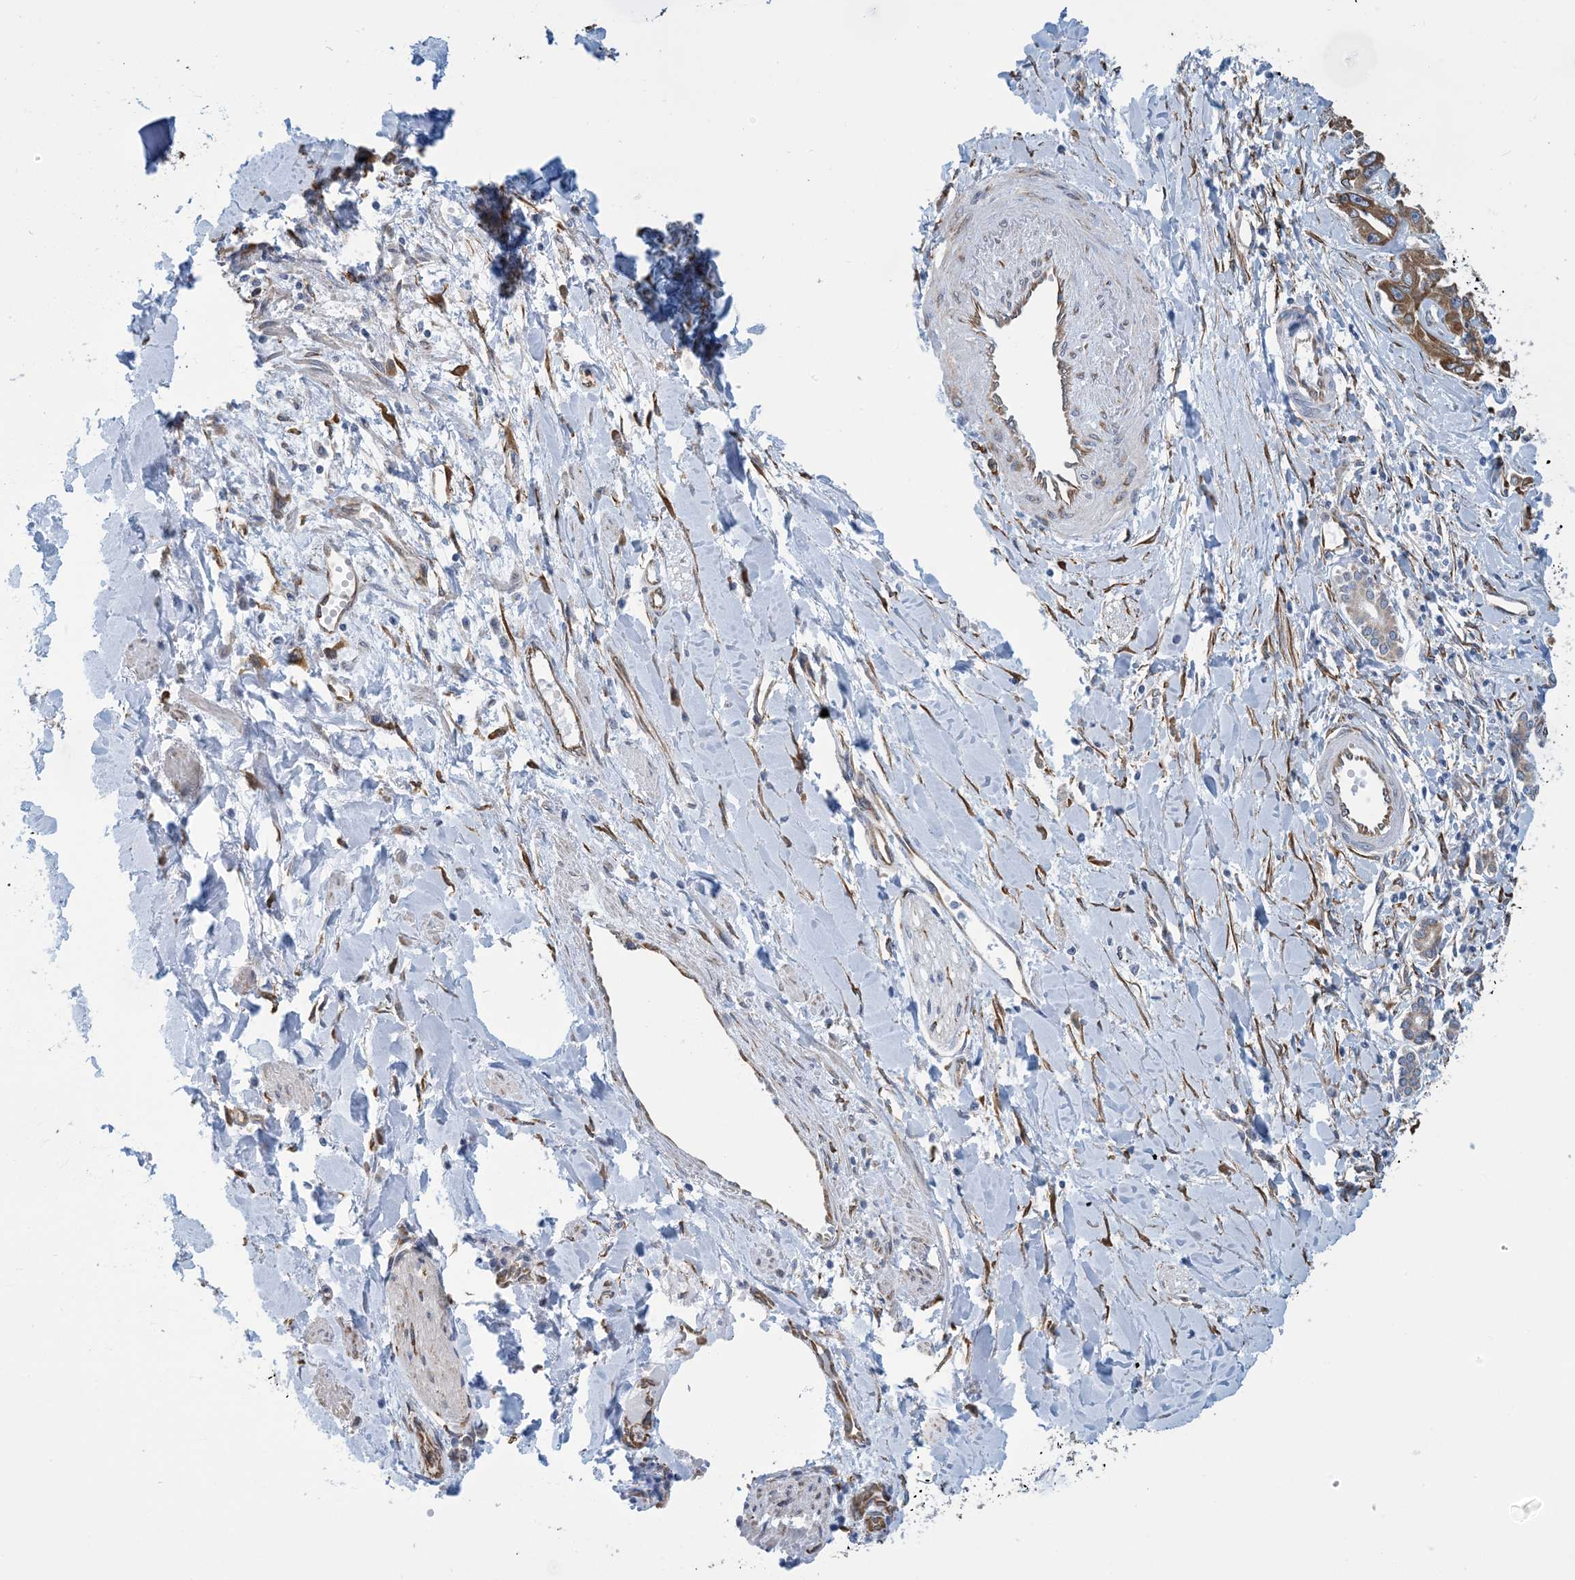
{"staining": {"intensity": "moderate", "quantity": ">75%", "location": "cytoplasmic/membranous"}, "tissue": "liver cancer", "cell_type": "Tumor cells", "image_type": "cancer", "snomed": [{"axis": "morphology", "description": "Cholangiocarcinoma"}, {"axis": "topography", "description": "Liver"}], "caption": "Immunohistochemical staining of liver cancer shows medium levels of moderate cytoplasmic/membranous protein positivity in about >75% of tumor cells.", "gene": "CCDC14", "patient": {"sex": "male", "age": 59}}